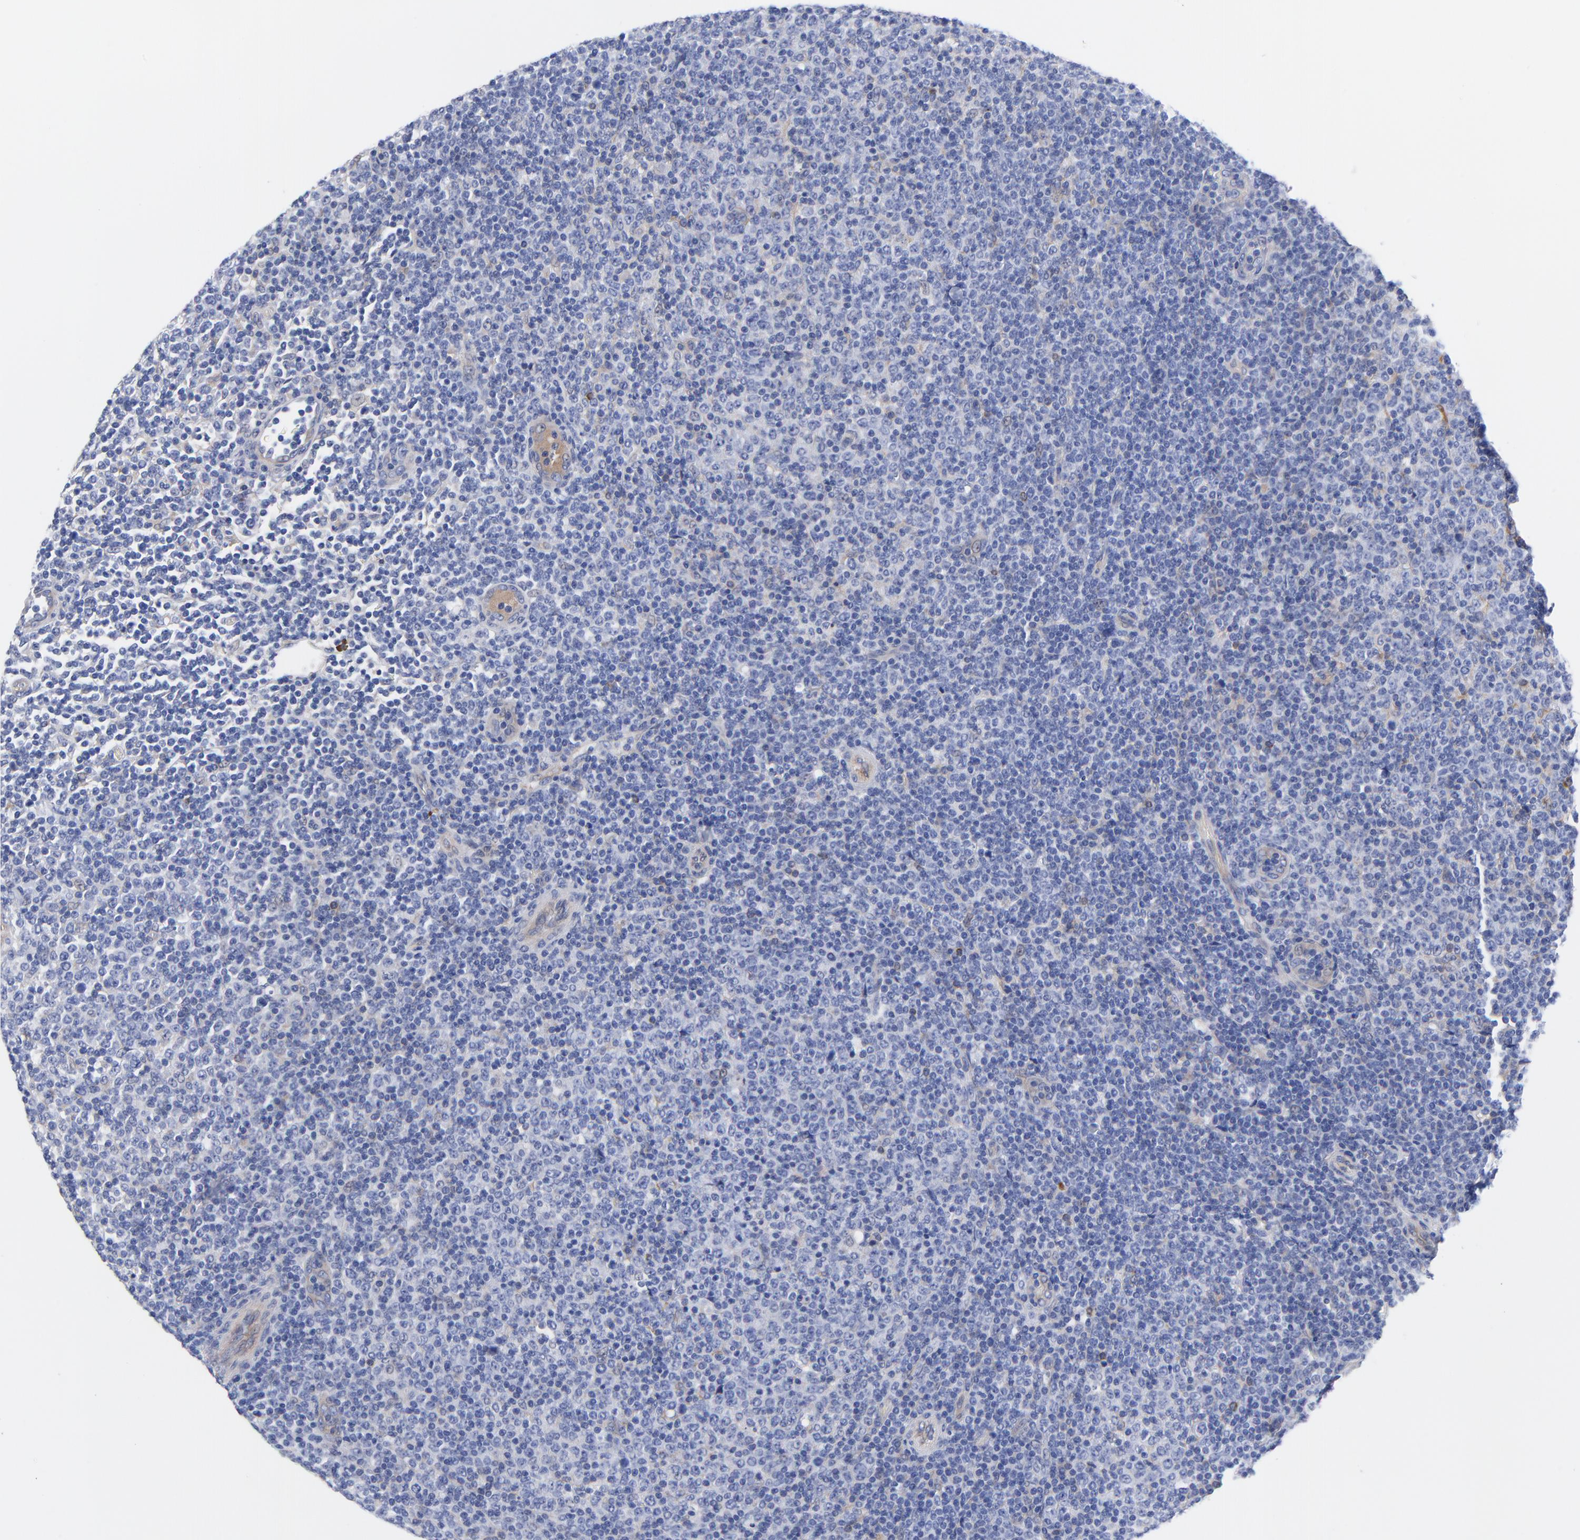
{"staining": {"intensity": "weak", "quantity": "<25%", "location": "cytoplasmic/membranous"}, "tissue": "lymphoma", "cell_type": "Tumor cells", "image_type": "cancer", "snomed": [{"axis": "morphology", "description": "Malignant lymphoma, non-Hodgkin's type, Low grade"}, {"axis": "topography", "description": "Lymph node"}], "caption": "This is a photomicrograph of immunohistochemistry (IHC) staining of malignant lymphoma, non-Hodgkin's type (low-grade), which shows no staining in tumor cells. Brightfield microscopy of immunohistochemistry stained with DAB (3,3'-diaminobenzidine) (brown) and hematoxylin (blue), captured at high magnification.", "gene": "IGLV3-10", "patient": {"sex": "male", "age": 70}}